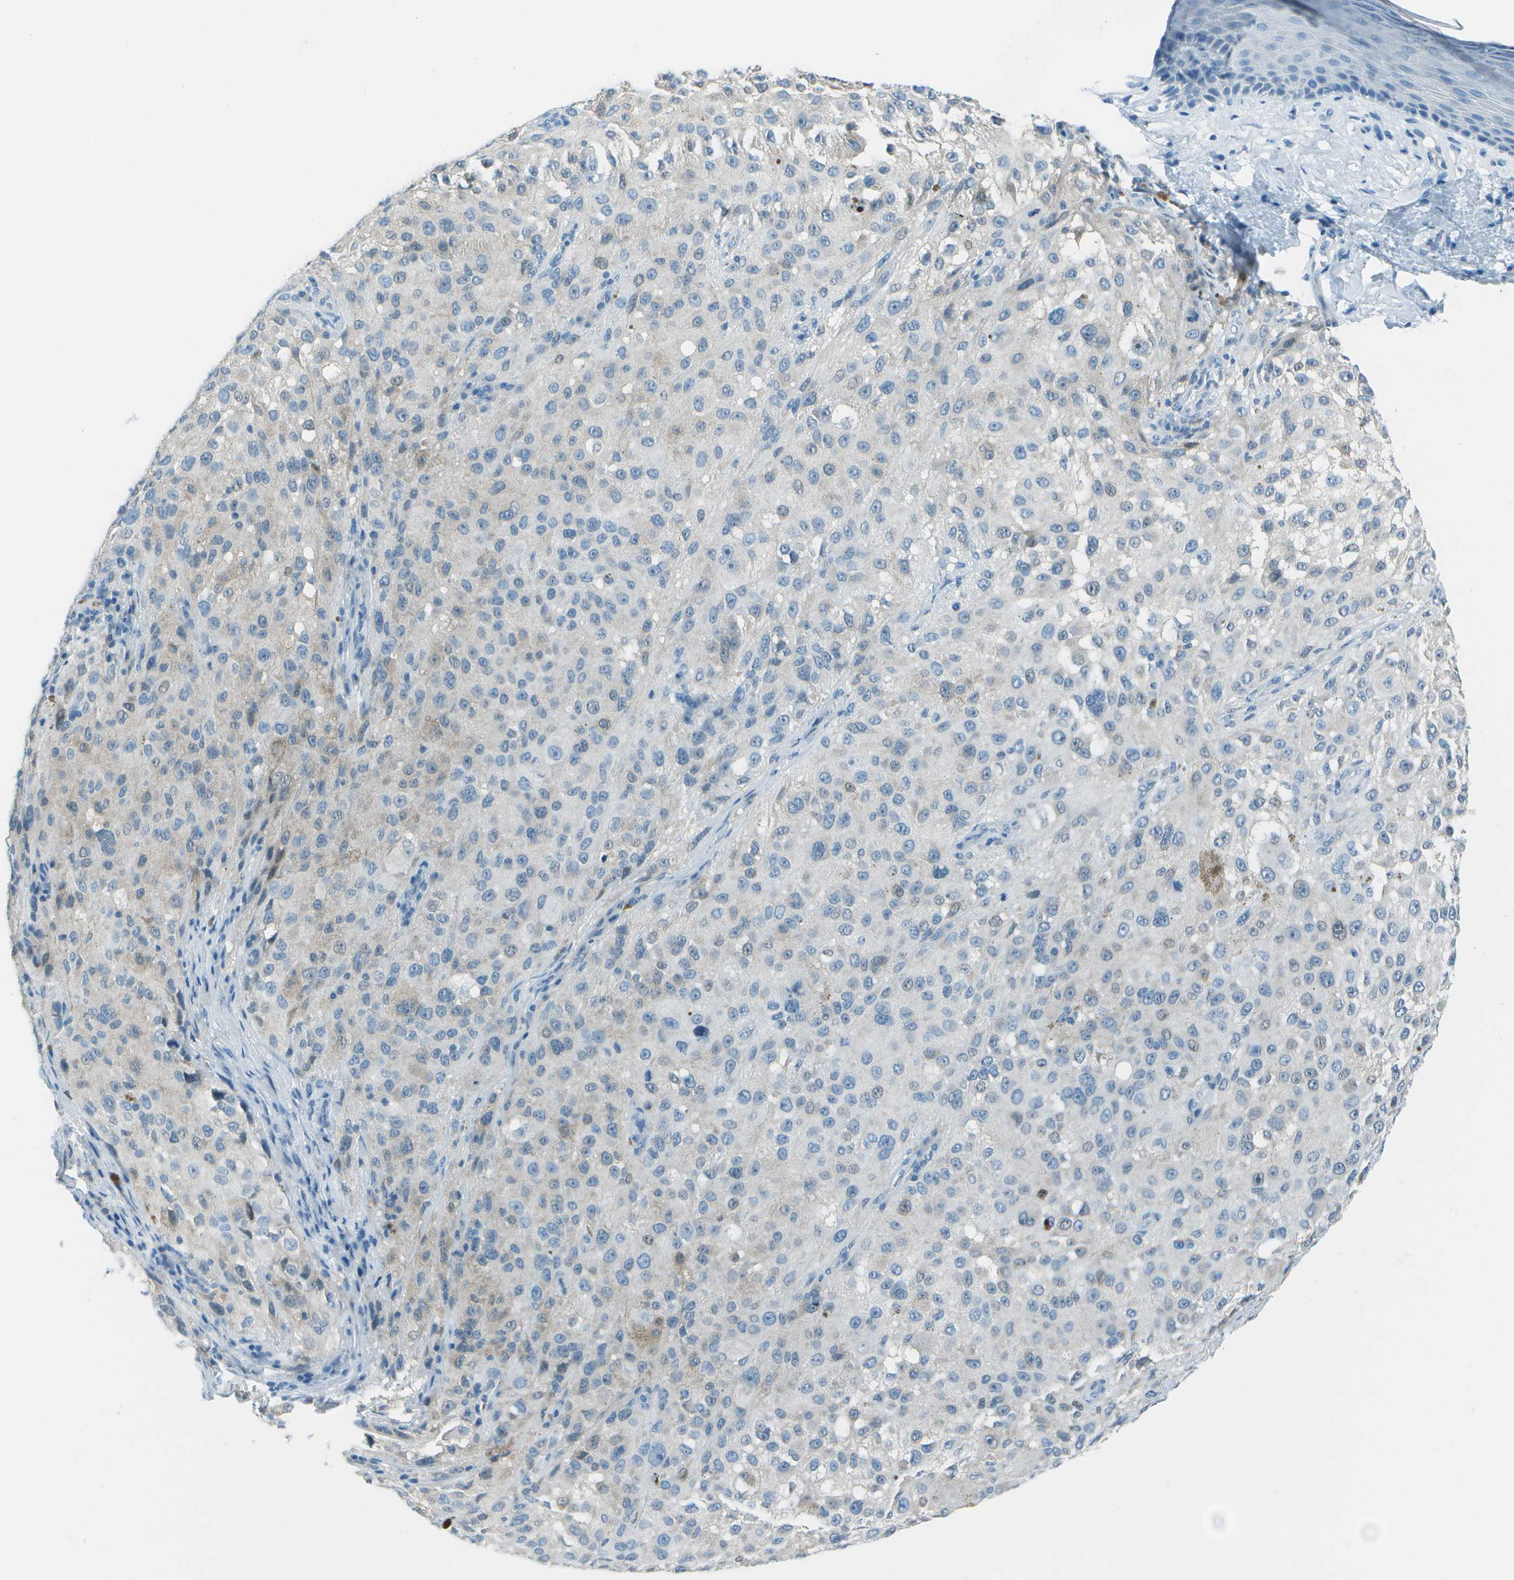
{"staining": {"intensity": "negative", "quantity": "none", "location": "none"}, "tissue": "melanoma", "cell_type": "Tumor cells", "image_type": "cancer", "snomed": [{"axis": "morphology", "description": "Necrosis, NOS"}, {"axis": "morphology", "description": "Malignant melanoma, NOS"}, {"axis": "topography", "description": "Skin"}], "caption": "The micrograph displays no staining of tumor cells in malignant melanoma.", "gene": "FGF1", "patient": {"sex": "female", "age": 87}}